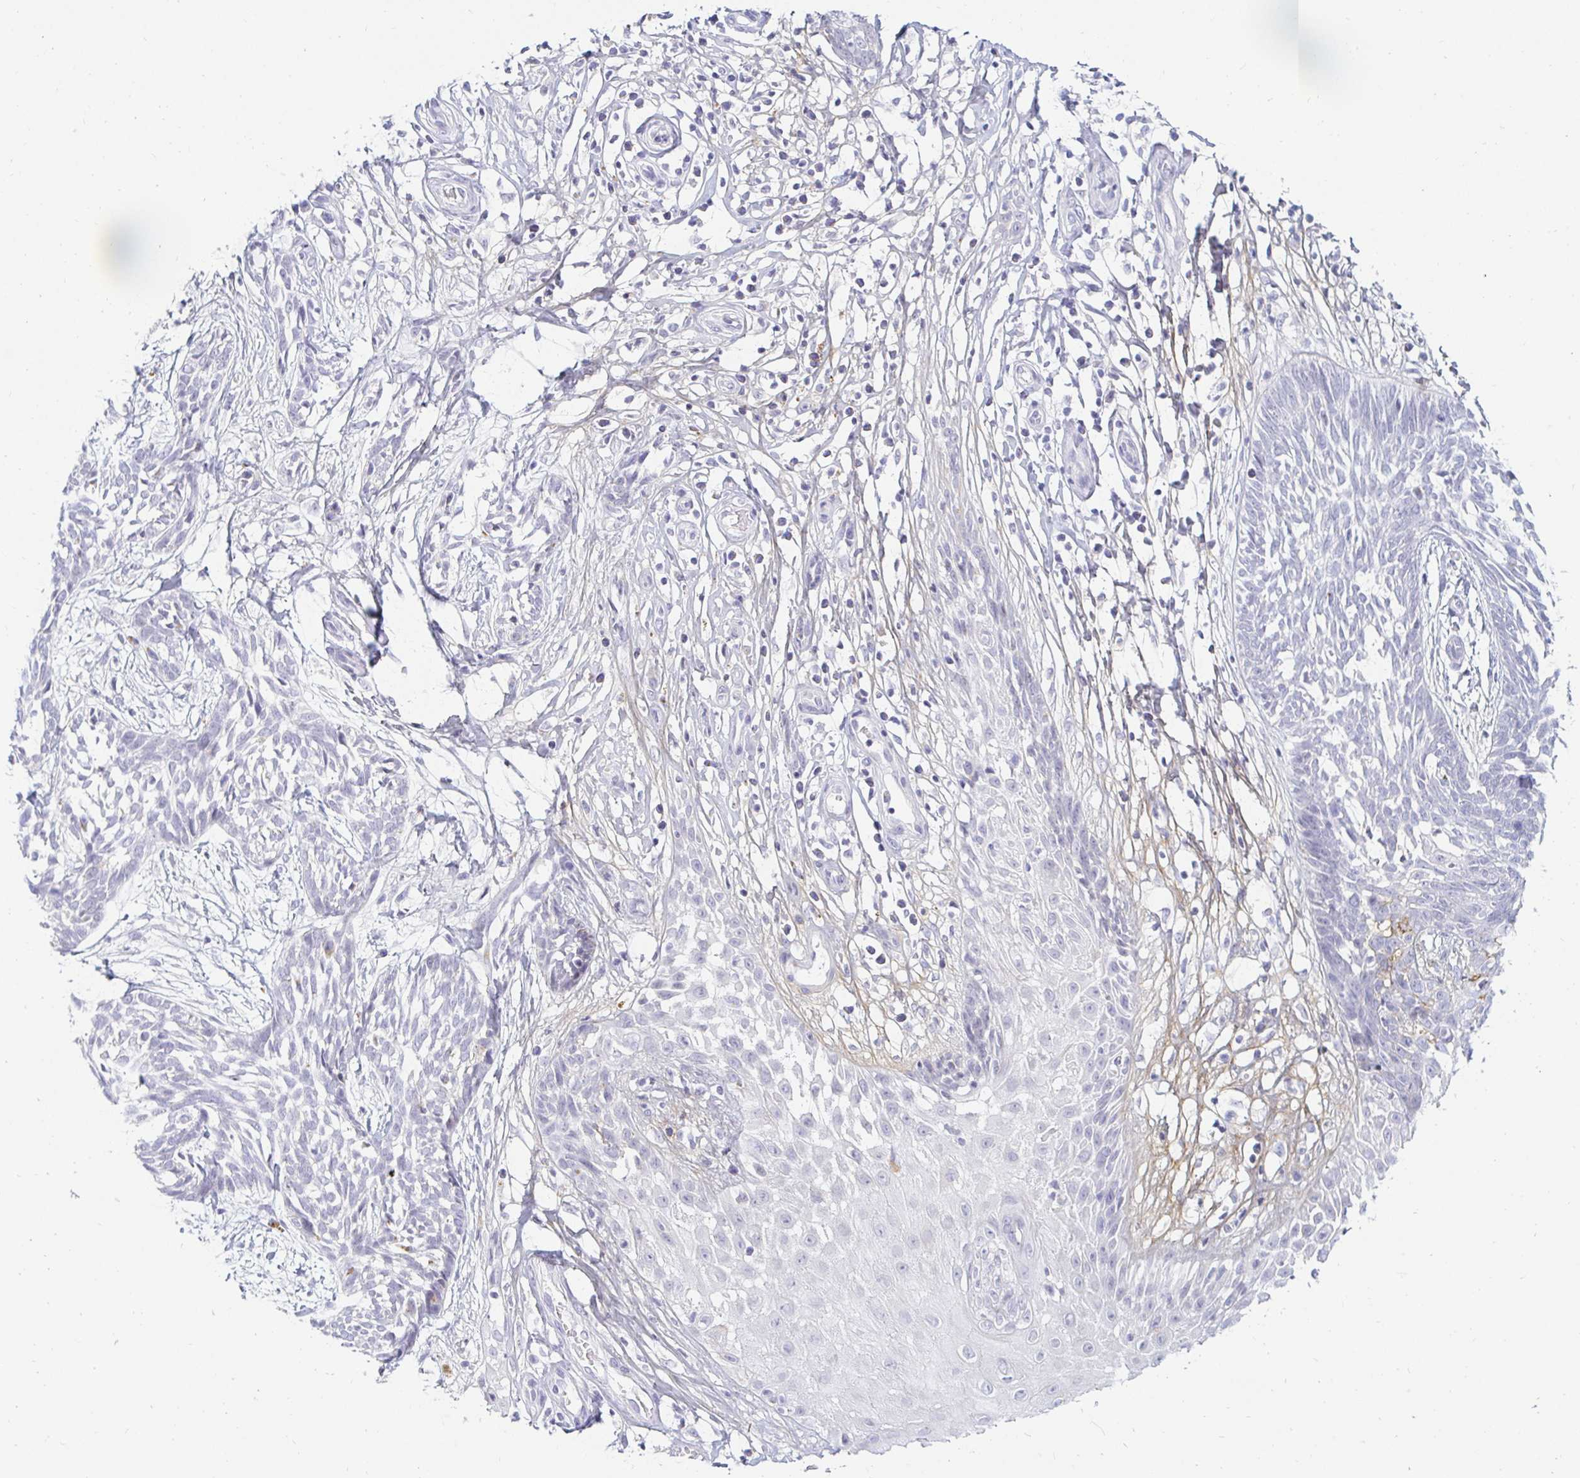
{"staining": {"intensity": "negative", "quantity": "none", "location": "none"}, "tissue": "skin cancer", "cell_type": "Tumor cells", "image_type": "cancer", "snomed": [{"axis": "morphology", "description": "Basal cell carcinoma"}, {"axis": "topography", "description": "Skin"}, {"axis": "topography", "description": "Skin, foot"}], "caption": "Immunohistochemistry (IHC) of human skin basal cell carcinoma displays no staining in tumor cells.", "gene": "OR51D1", "patient": {"sex": "female", "age": 86}}